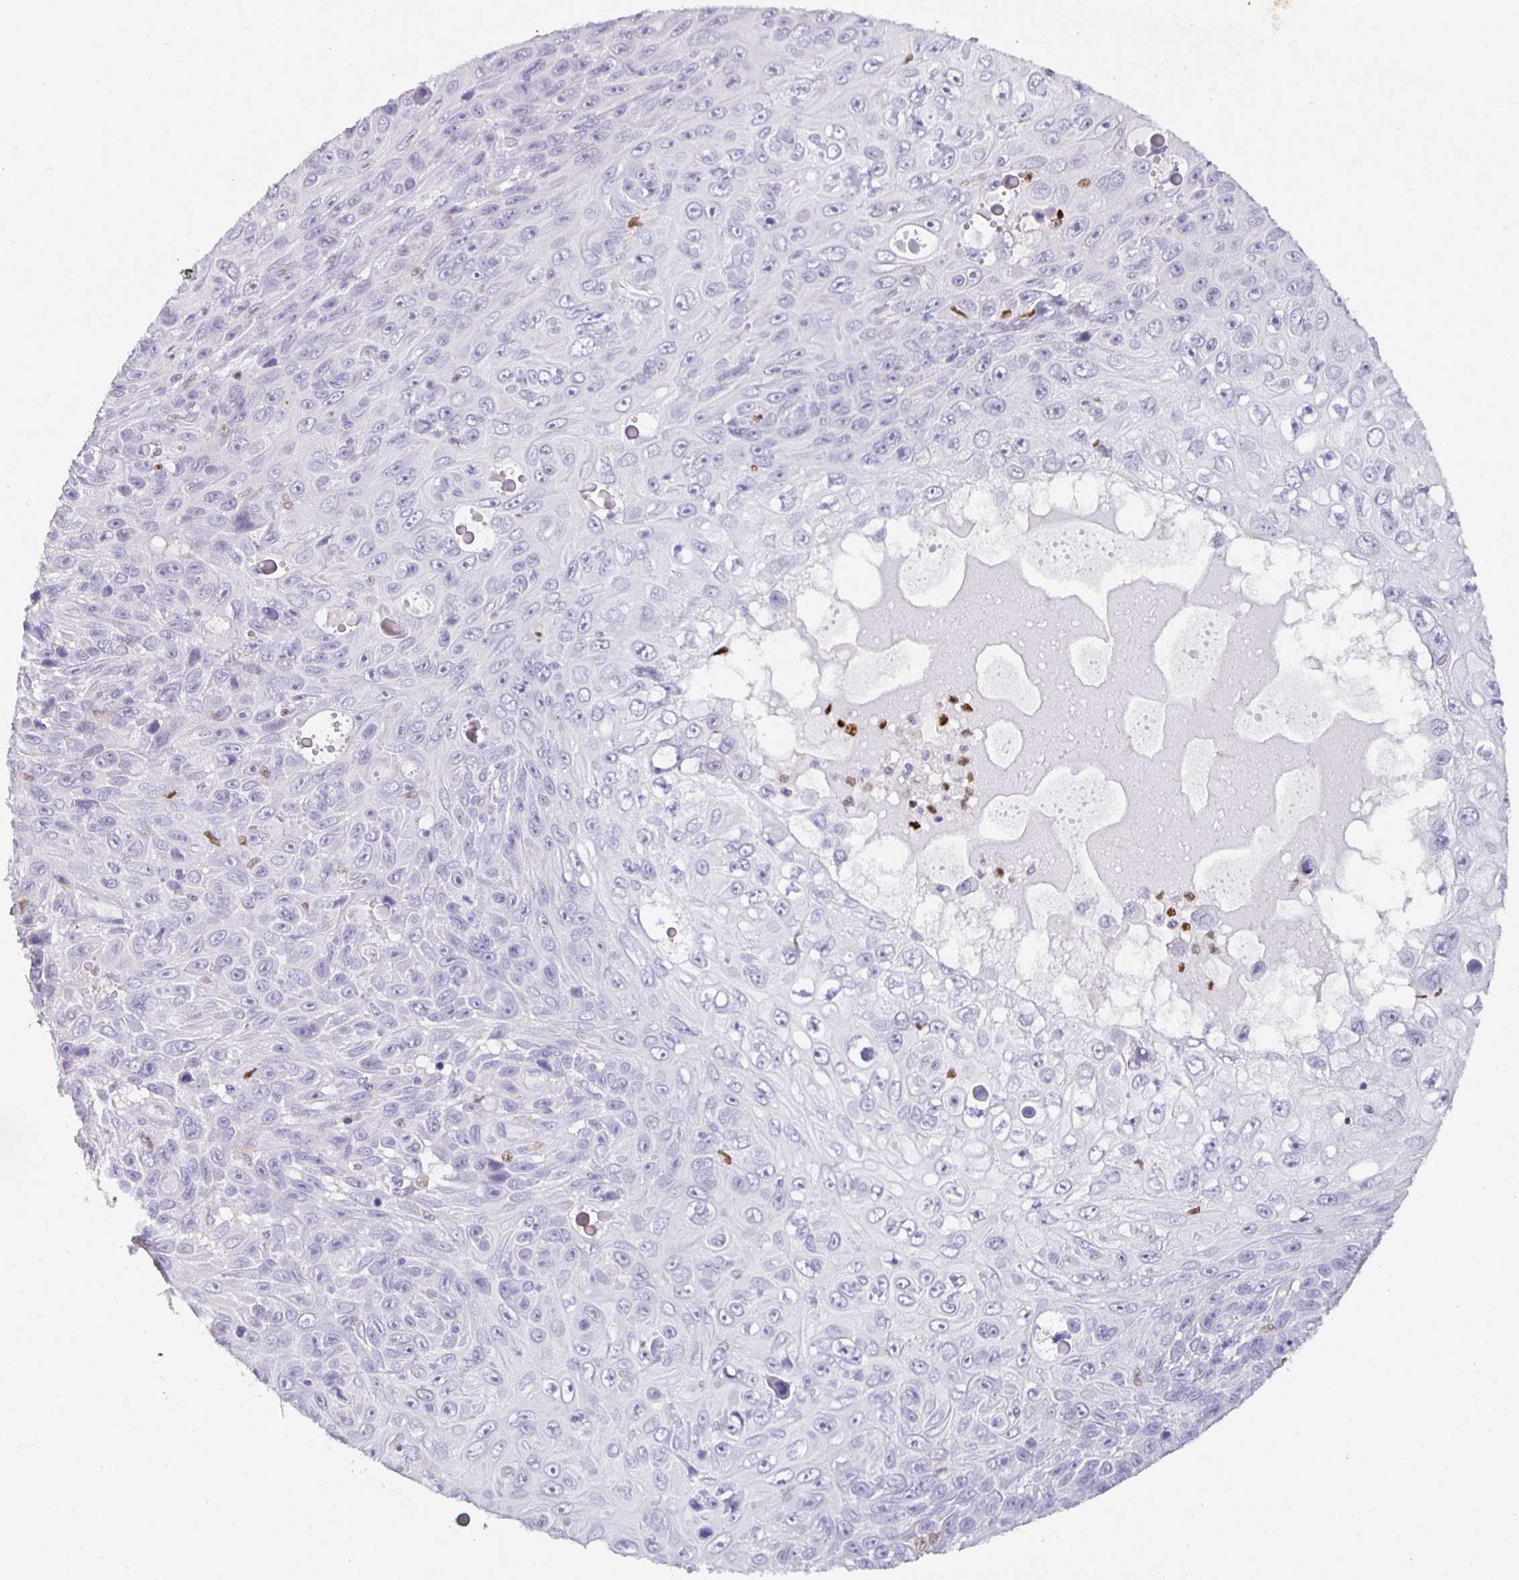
{"staining": {"intensity": "negative", "quantity": "none", "location": "none"}, "tissue": "skin cancer", "cell_type": "Tumor cells", "image_type": "cancer", "snomed": [{"axis": "morphology", "description": "Squamous cell carcinoma, NOS"}, {"axis": "topography", "description": "Skin"}], "caption": "DAB immunohistochemical staining of human skin squamous cell carcinoma demonstrates no significant expression in tumor cells.", "gene": "SATB1", "patient": {"sex": "male", "age": 82}}